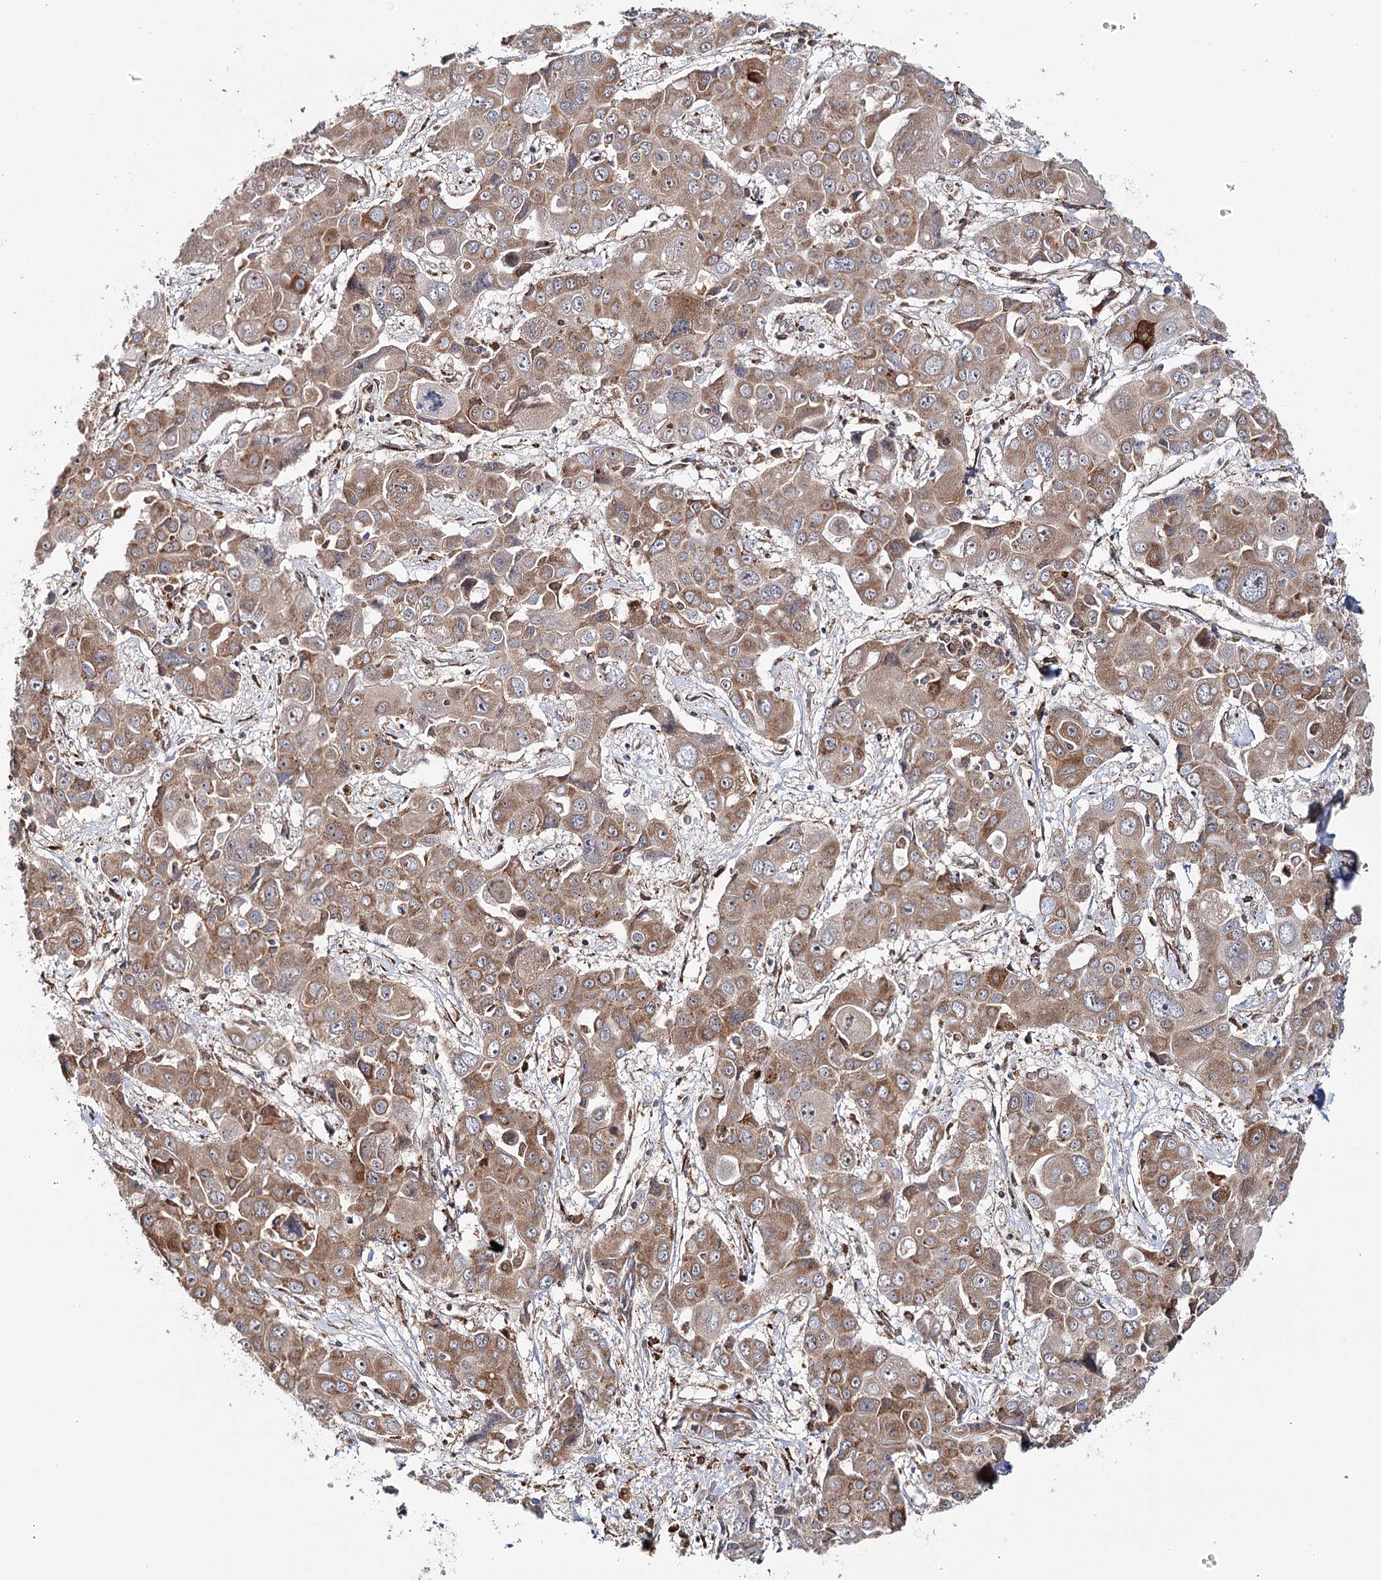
{"staining": {"intensity": "moderate", "quantity": ">75%", "location": "cytoplasmic/membranous"}, "tissue": "liver cancer", "cell_type": "Tumor cells", "image_type": "cancer", "snomed": [{"axis": "morphology", "description": "Cholangiocarcinoma"}, {"axis": "topography", "description": "Liver"}], "caption": "Moderate cytoplasmic/membranous expression is seen in approximately >75% of tumor cells in liver cancer. (Brightfield microscopy of DAB IHC at high magnification).", "gene": "MKNK1", "patient": {"sex": "male", "age": 67}}